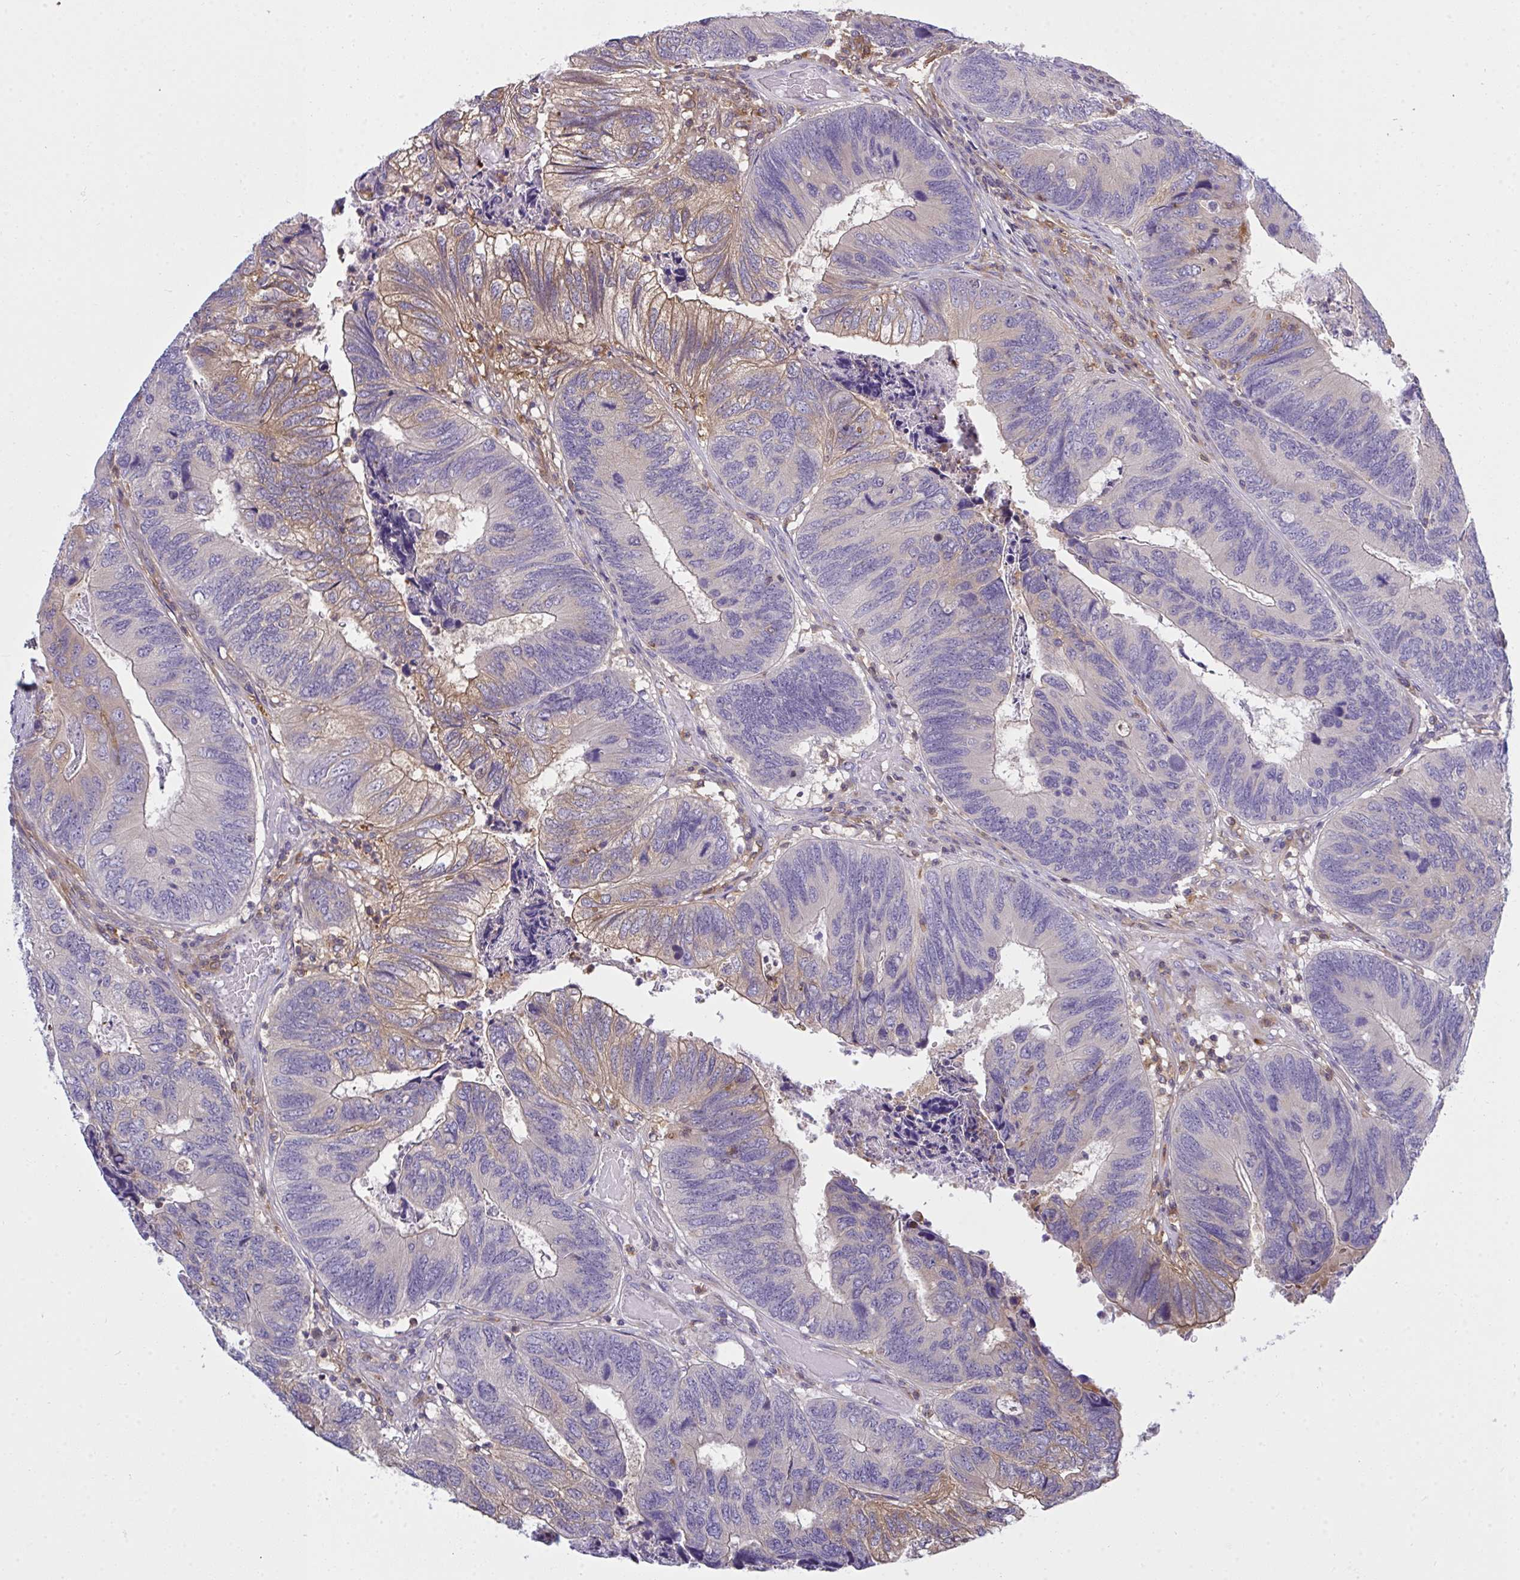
{"staining": {"intensity": "weak", "quantity": "25%-75%", "location": "cytoplasmic/membranous"}, "tissue": "colorectal cancer", "cell_type": "Tumor cells", "image_type": "cancer", "snomed": [{"axis": "morphology", "description": "Adenocarcinoma, NOS"}, {"axis": "topography", "description": "Colon"}], "caption": "The immunohistochemical stain labels weak cytoplasmic/membranous staining in tumor cells of colorectal adenocarcinoma tissue. Ihc stains the protein in brown and the nuclei are stained blue.", "gene": "SLC30A6", "patient": {"sex": "female", "age": 67}}